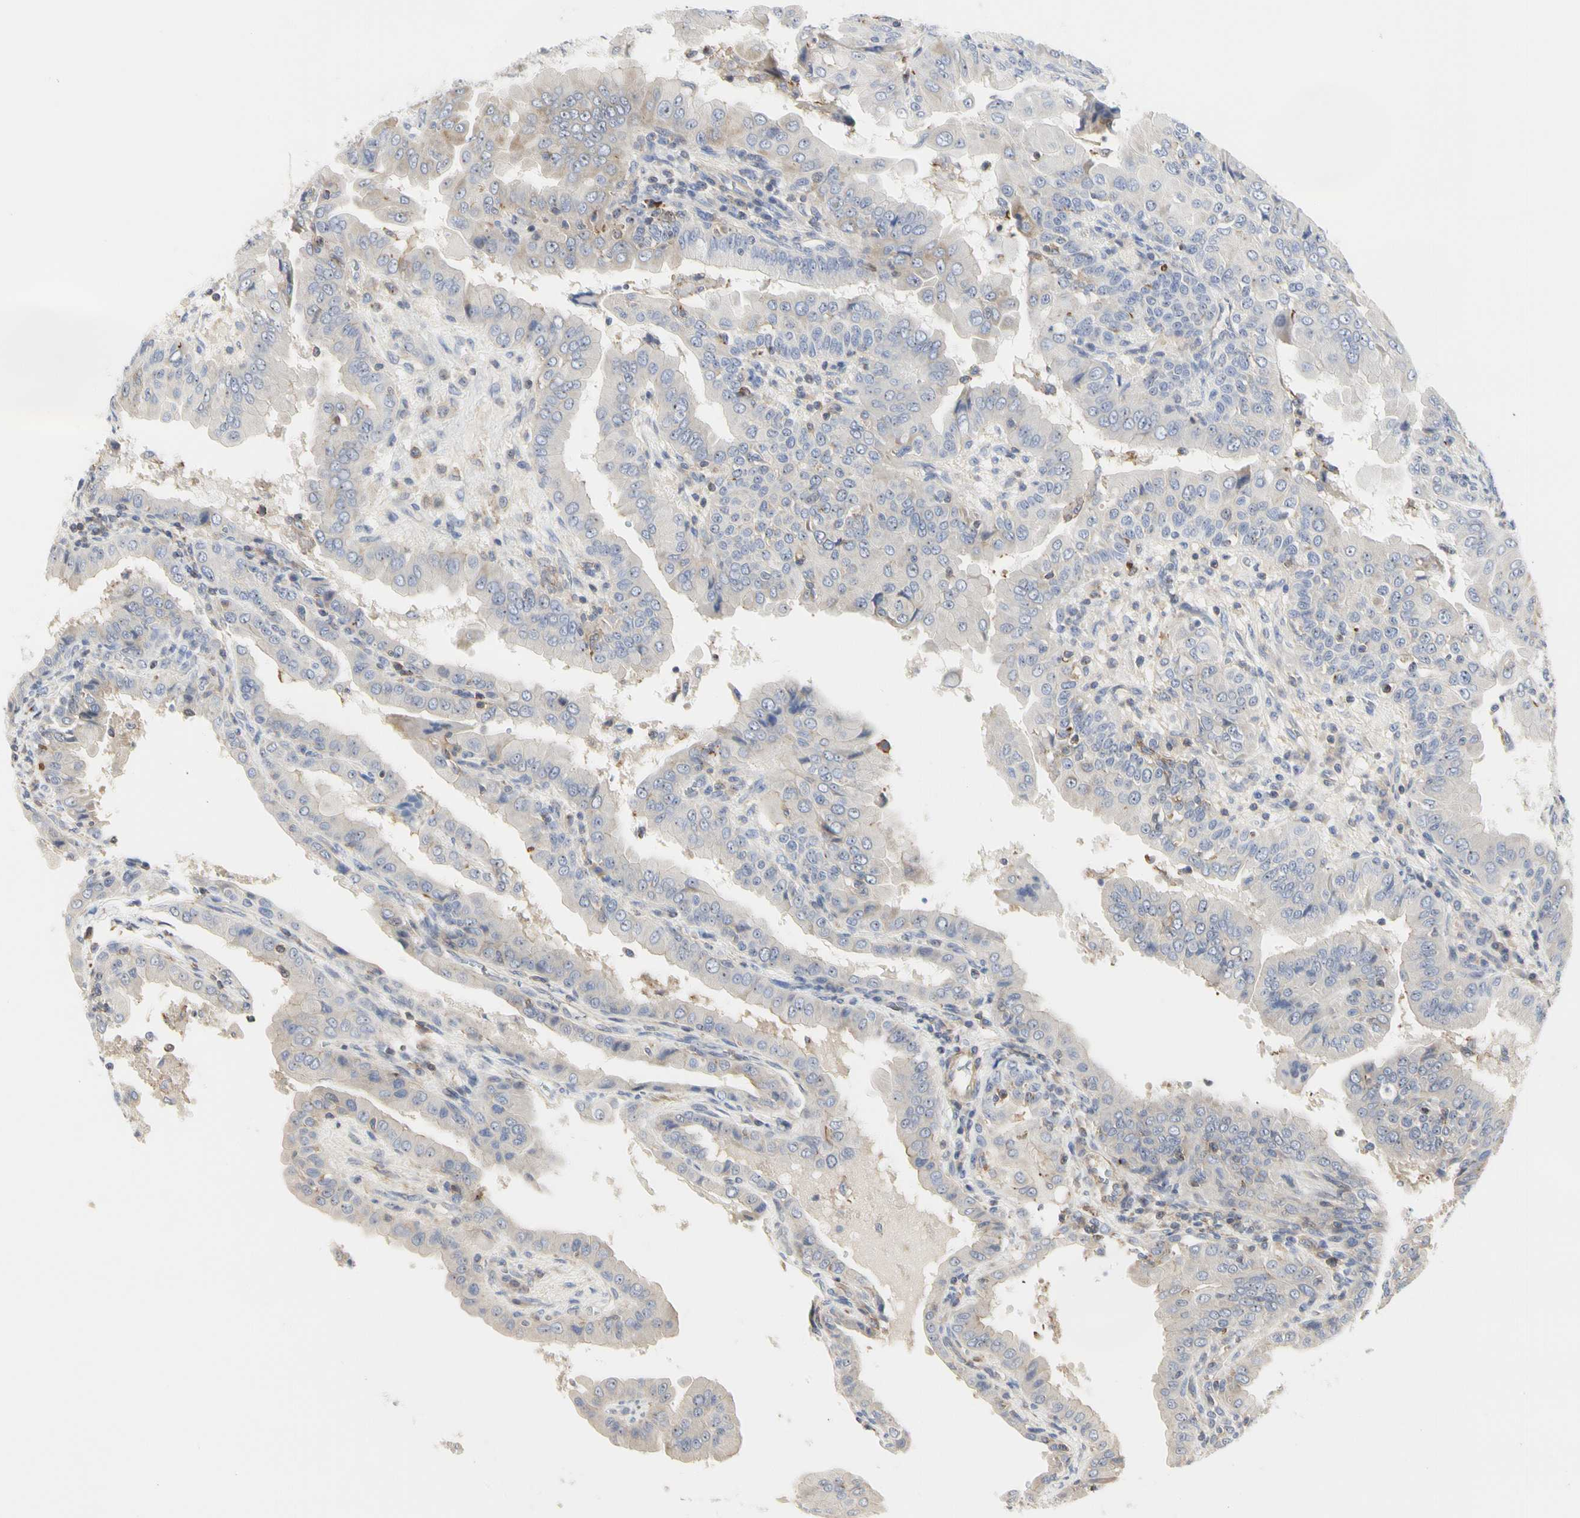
{"staining": {"intensity": "negative", "quantity": "none", "location": "none"}, "tissue": "thyroid cancer", "cell_type": "Tumor cells", "image_type": "cancer", "snomed": [{"axis": "morphology", "description": "Papillary adenocarcinoma, NOS"}, {"axis": "topography", "description": "Thyroid gland"}], "caption": "Immunohistochemistry image of human papillary adenocarcinoma (thyroid) stained for a protein (brown), which demonstrates no positivity in tumor cells.", "gene": "SHANK2", "patient": {"sex": "male", "age": 33}}